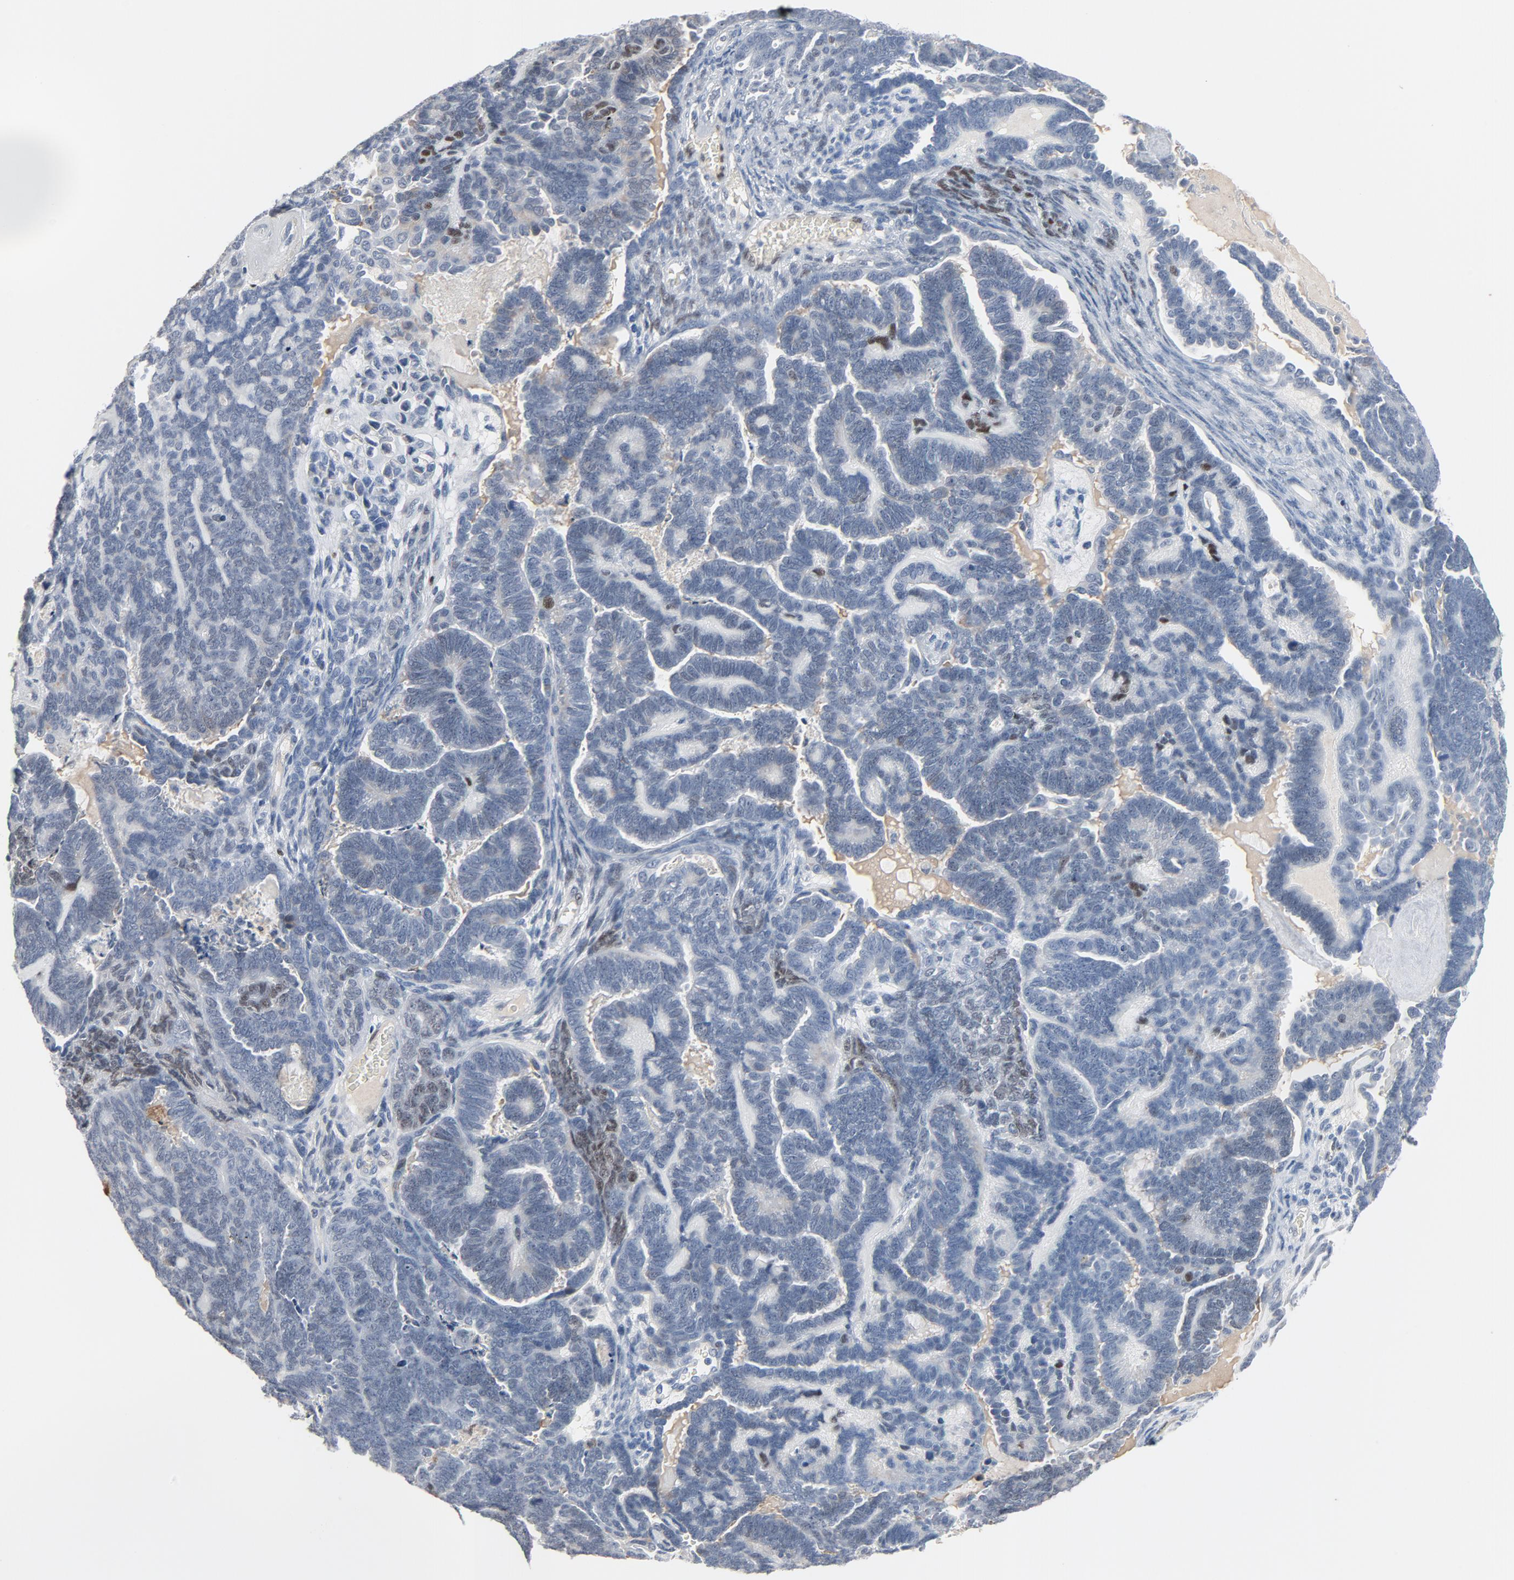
{"staining": {"intensity": "negative", "quantity": "none", "location": "none"}, "tissue": "endometrial cancer", "cell_type": "Tumor cells", "image_type": "cancer", "snomed": [{"axis": "morphology", "description": "Neoplasm, malignant, NOS"}, {"axis": "topography", "description": "Endometrium"}], "caption": "A photomicrograph of endometrial cancer (malignant neoplasm) stained for a protein reveals no brown staining in tumor cells. Brightfield microscopy of immunohistochemistry (IHC) stained with DAB (brown) and hematoxylin (blue), captured at high magnification.", "gene": "FOXP1", "patient": {"sex": "female", "age": 74}}